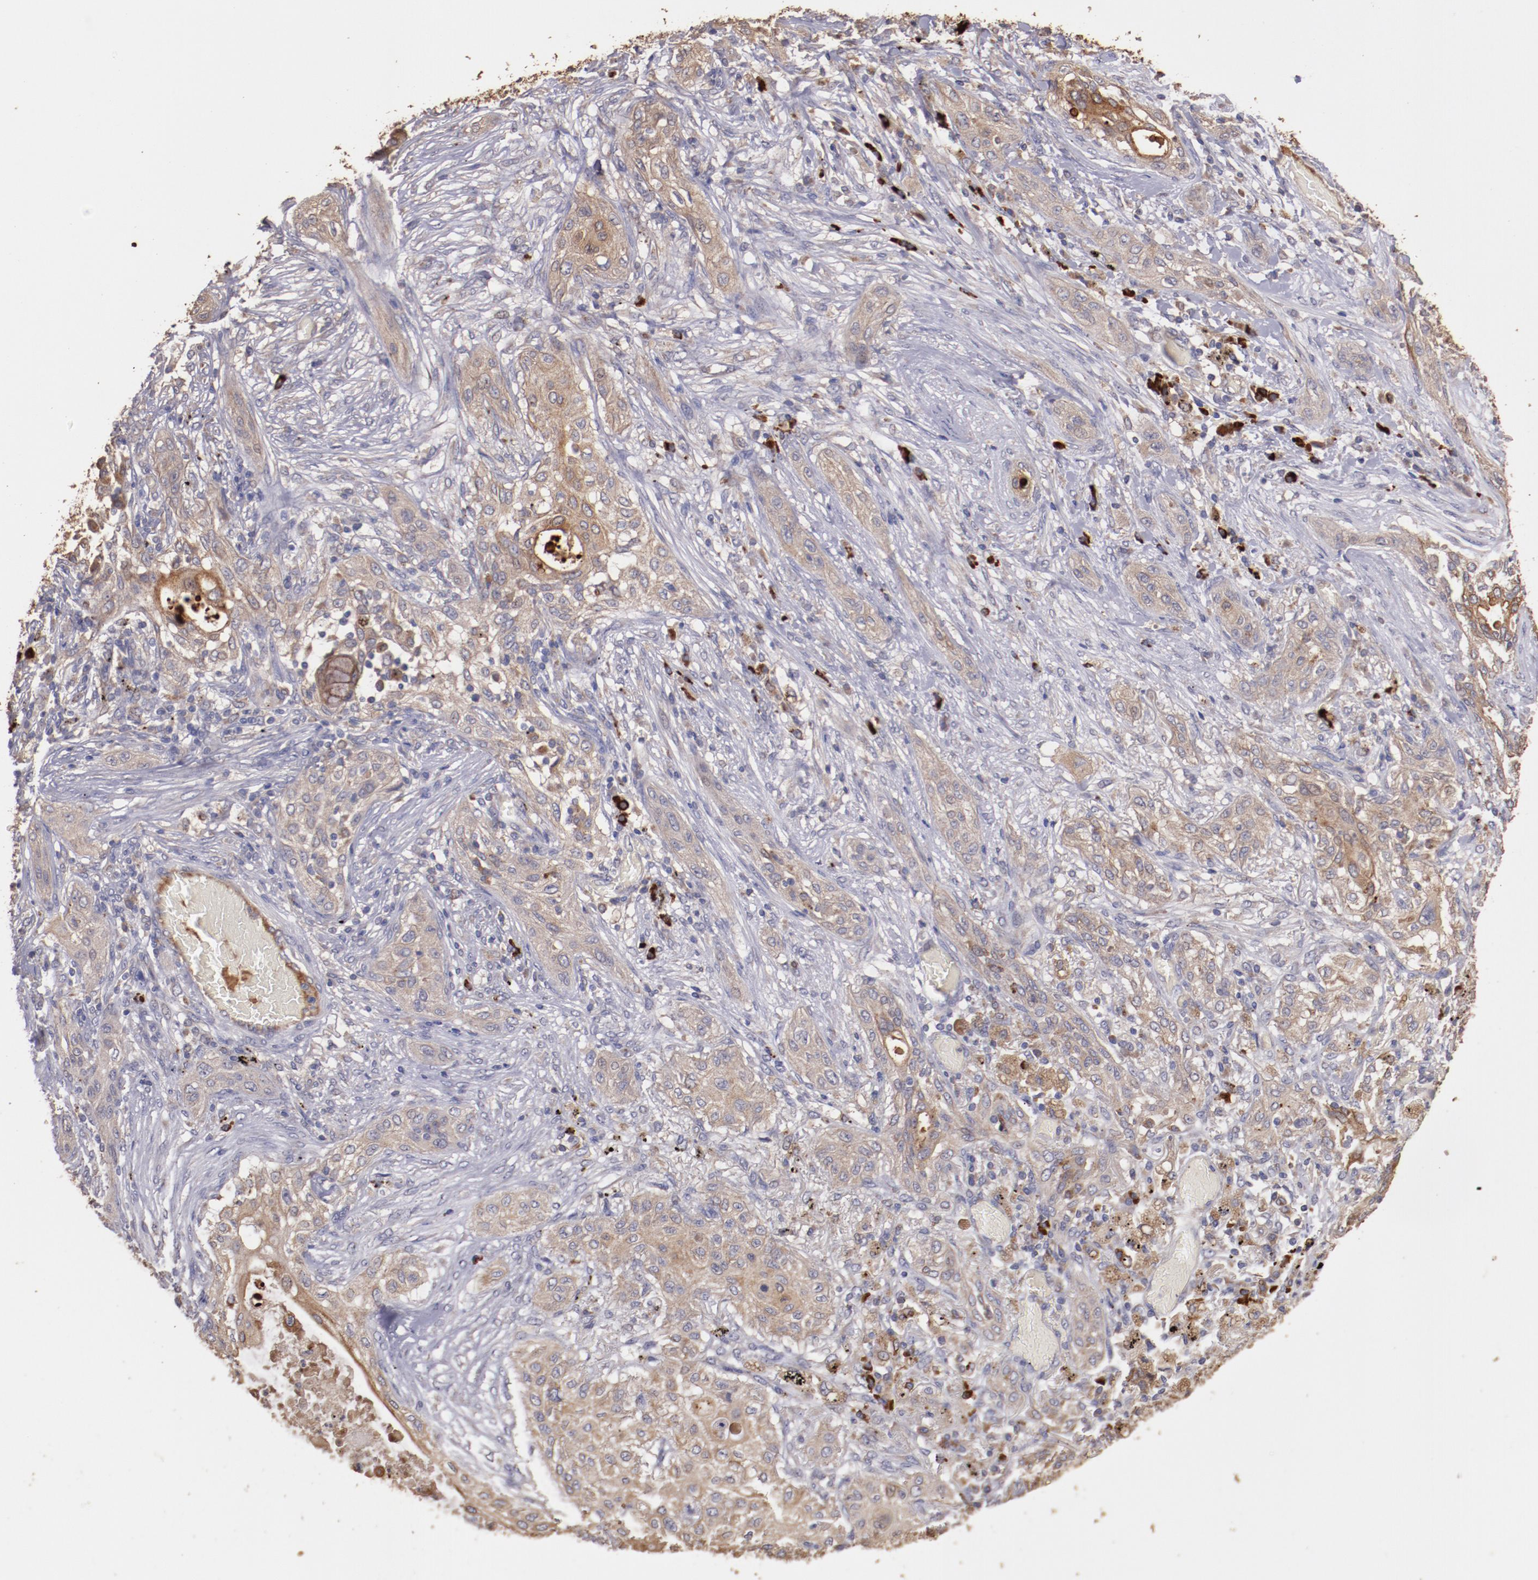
{"staining": {"intensity": "weak", "quantity": "25%-75%", "location": "cytoplasmic/membranous"}, "tissue": "lung cancer", "cell_type": "Tumor cells", "image_type": "cancer", "snomed": [{"axis": "morphology", "description": "Squamous cell carcinoma, NOS"}, {"axis": "topography", "description": "Lung"}], "caption": "A histopathology image showing weak cytoplasmic/membranous staining in about 25%-75% of tumor cells in lung cancer (squamous cell carcinoma), as visualized by brown immunohistochemical staining.", "gene": "SRRD", "patient": {"sex": "female", "age": 47}}